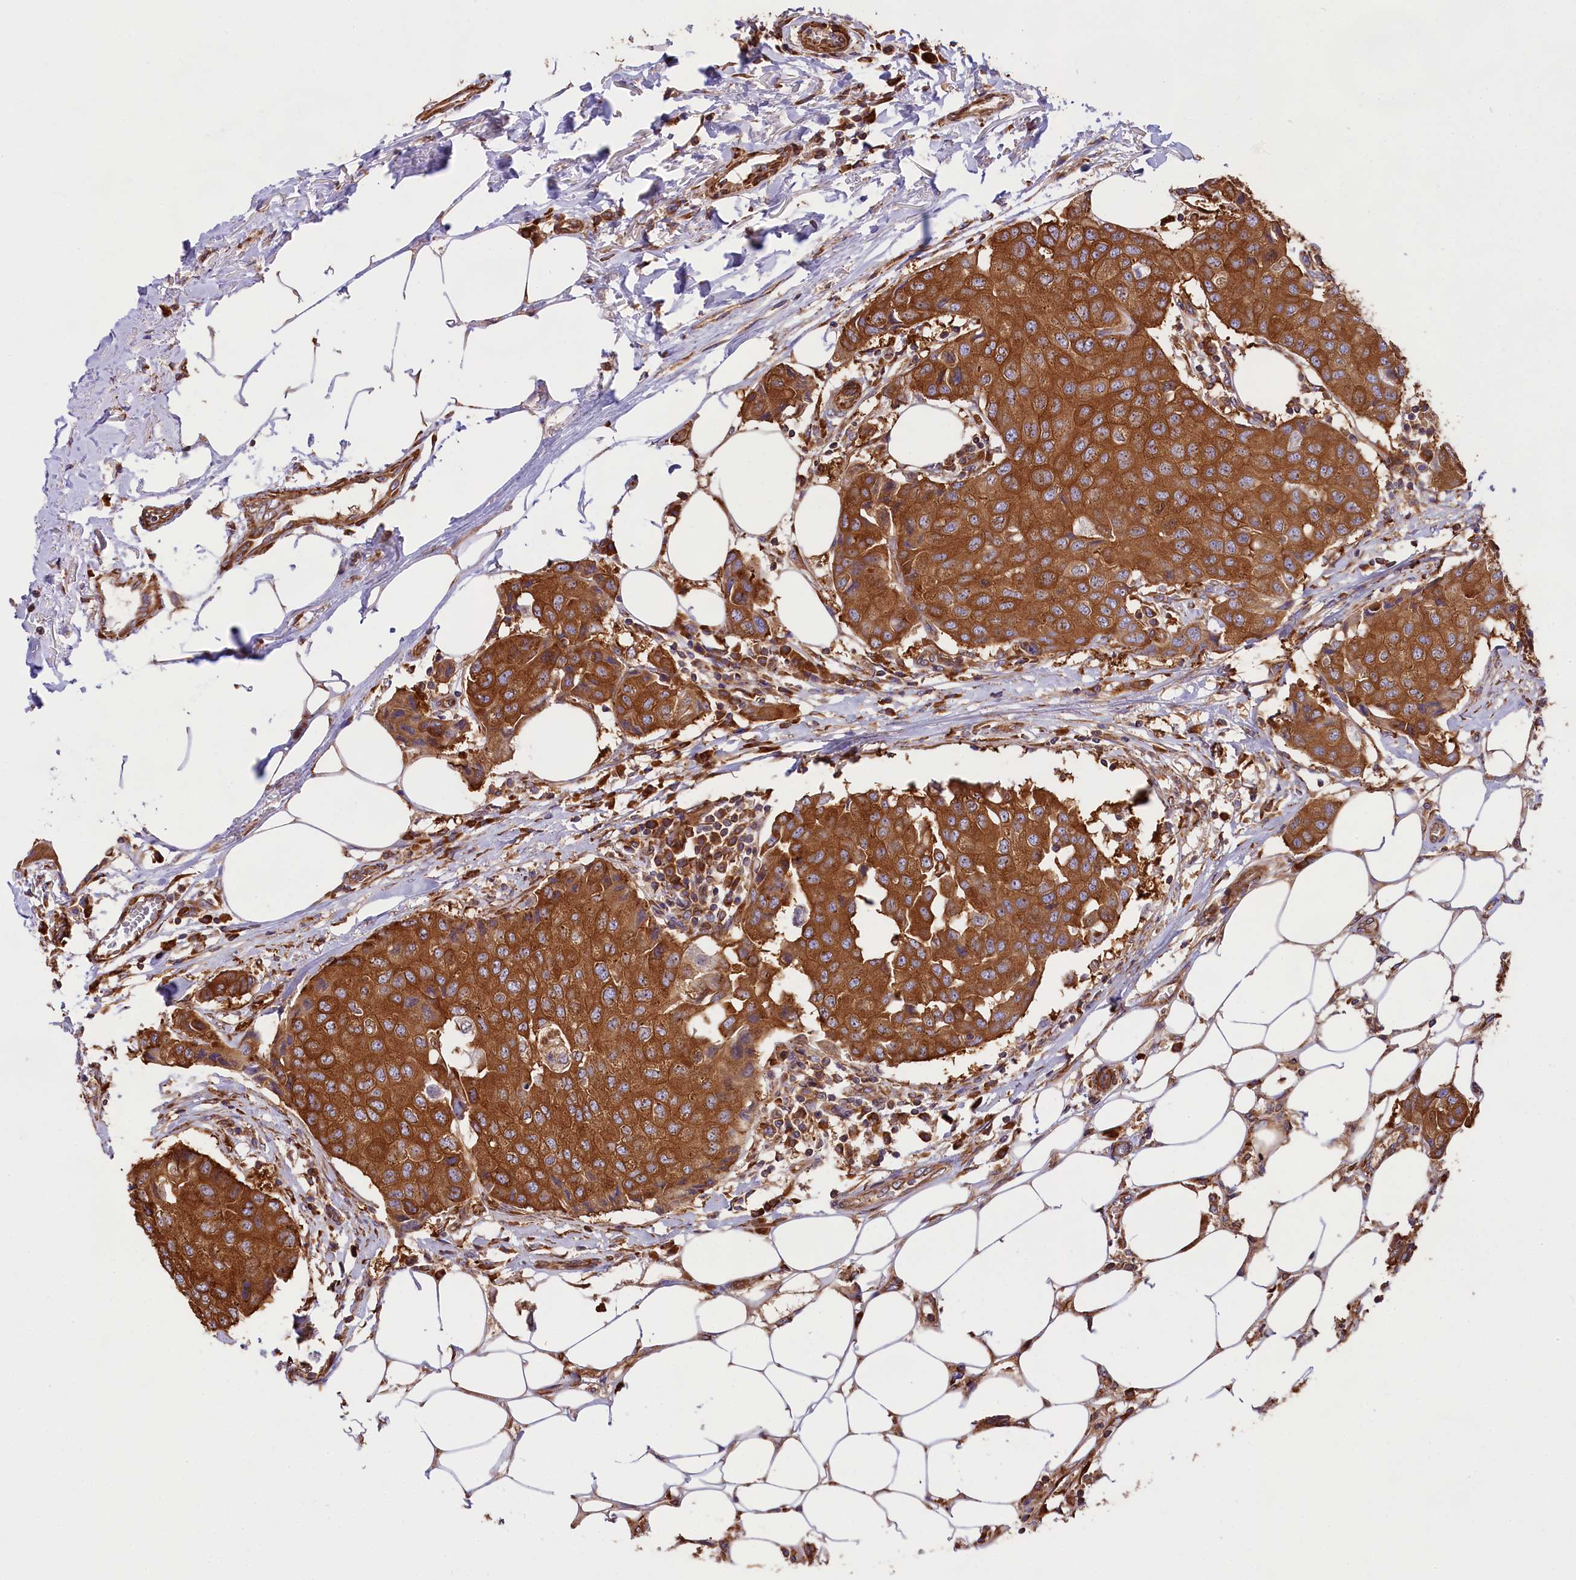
{"staining": {"intensity": "strong", "quantity": ">75%", "location": "cytoplasmic/membranous"}, "tissue": "breast cancer", "cell_type": "Tumor cells", "image_type": "cancer", "snomed": [{"axis": "morphology", "description": "Duct carcinoma"}, {"axis": "topography", "description": "Breast"}], "caption": "Protein staining of intraductal carcinoma (breast) tissue shows strong cytoplasmic/membranous expression in about >75% of tumor cells.", "gene": "GYS1", "patient": {"sex": "female", "age": 80}}